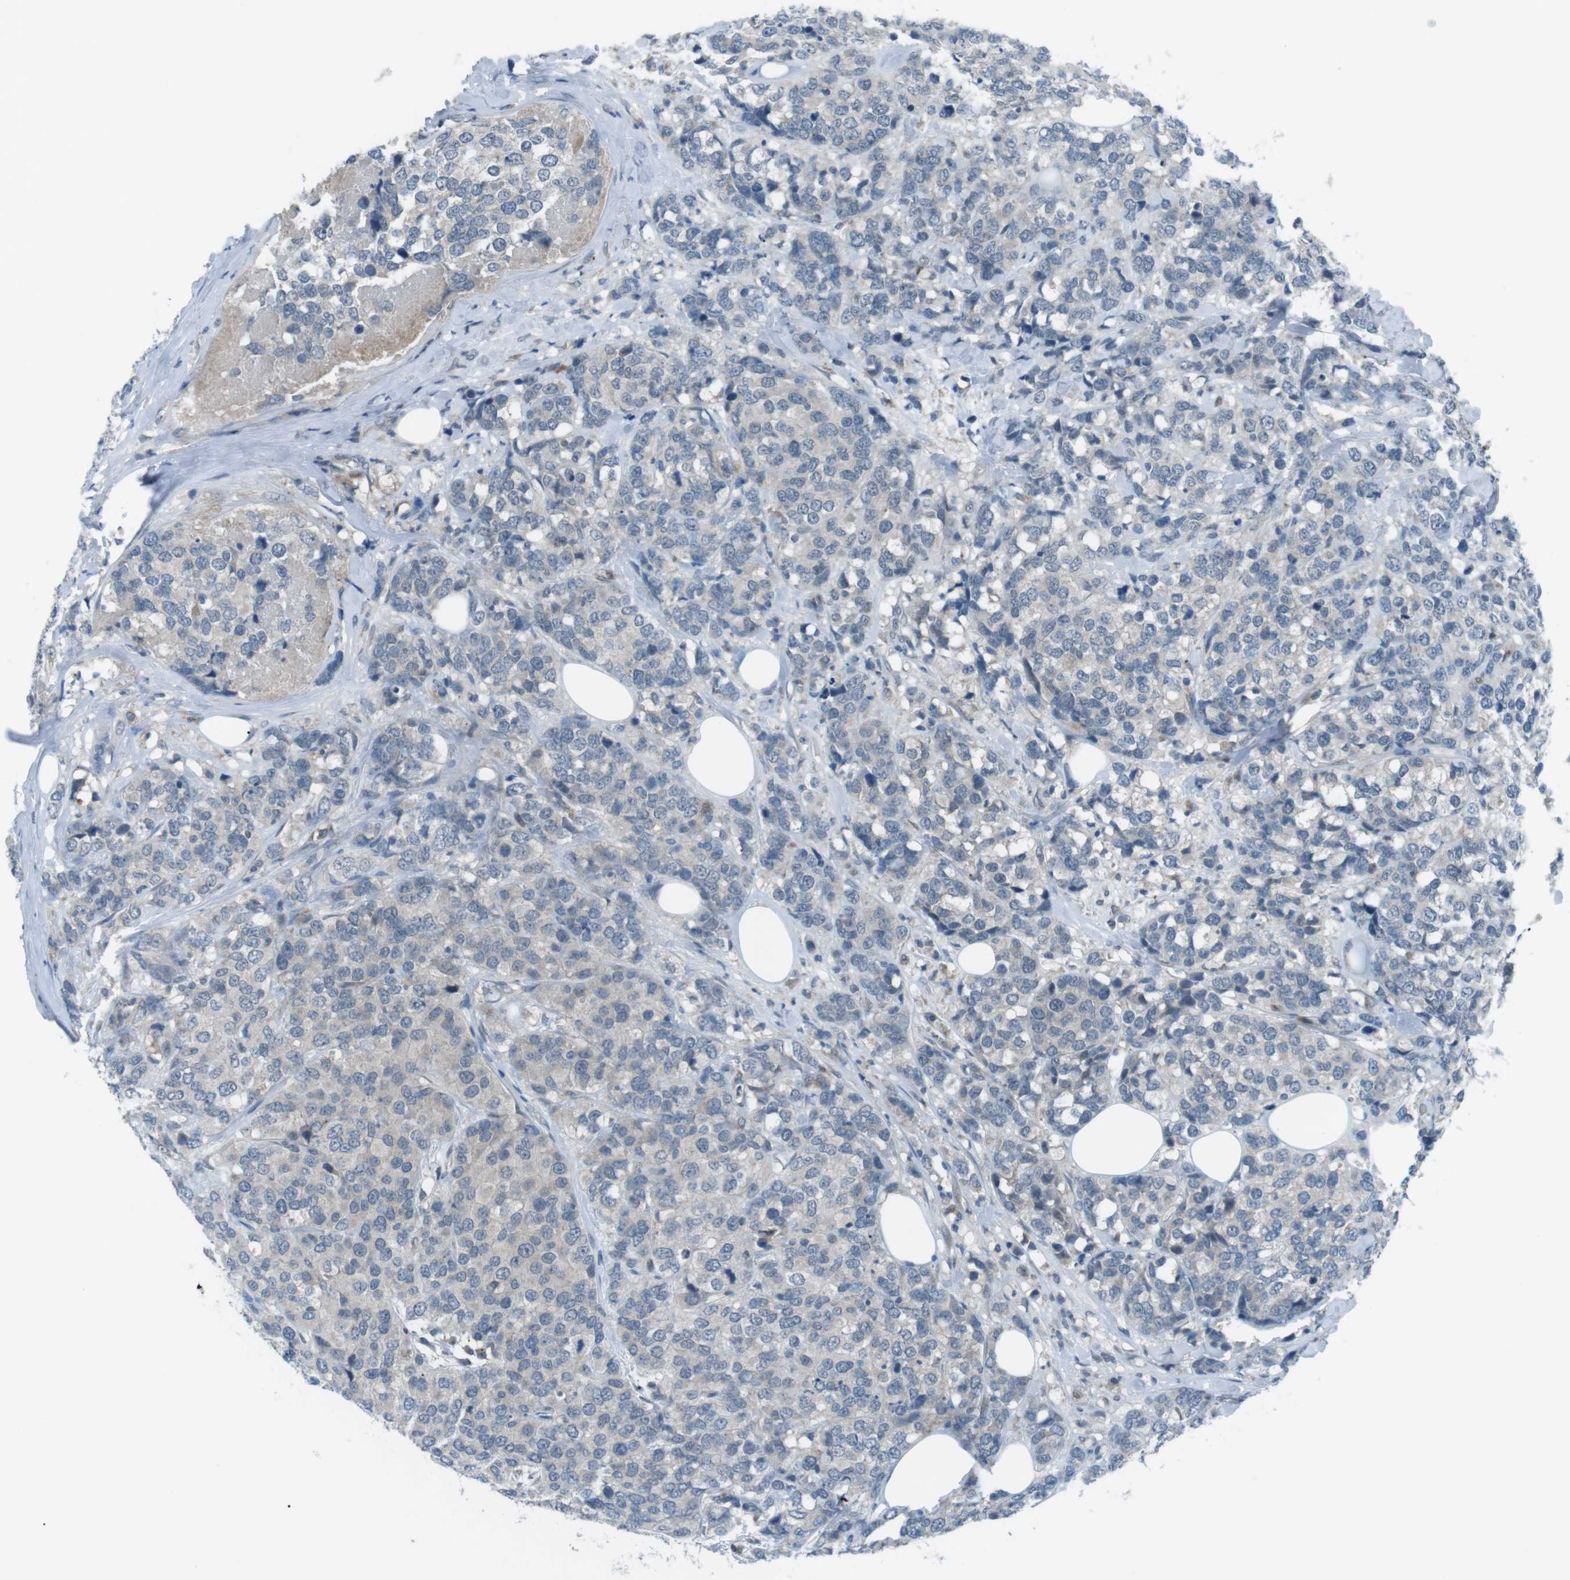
{"staining": {"intensity": "negative", "quantity": "none", "location": "none"}, "tissue": "breast cancer", "cell_type": "Tumor cells", "image_type": "cancer", "snomed": [{"axis": "morphology", "description": "Lobular carcinoma"}, {"axis": "topography", "description": "Breast"}], "caption": "Lobular carcinoma (breast) was stained to show a protein in brown. There is no significant staining in tumor cells. Nuclei are stained in blue.", "gene": "FCRLA", "patient": {"sex": "female", "age": 59}}